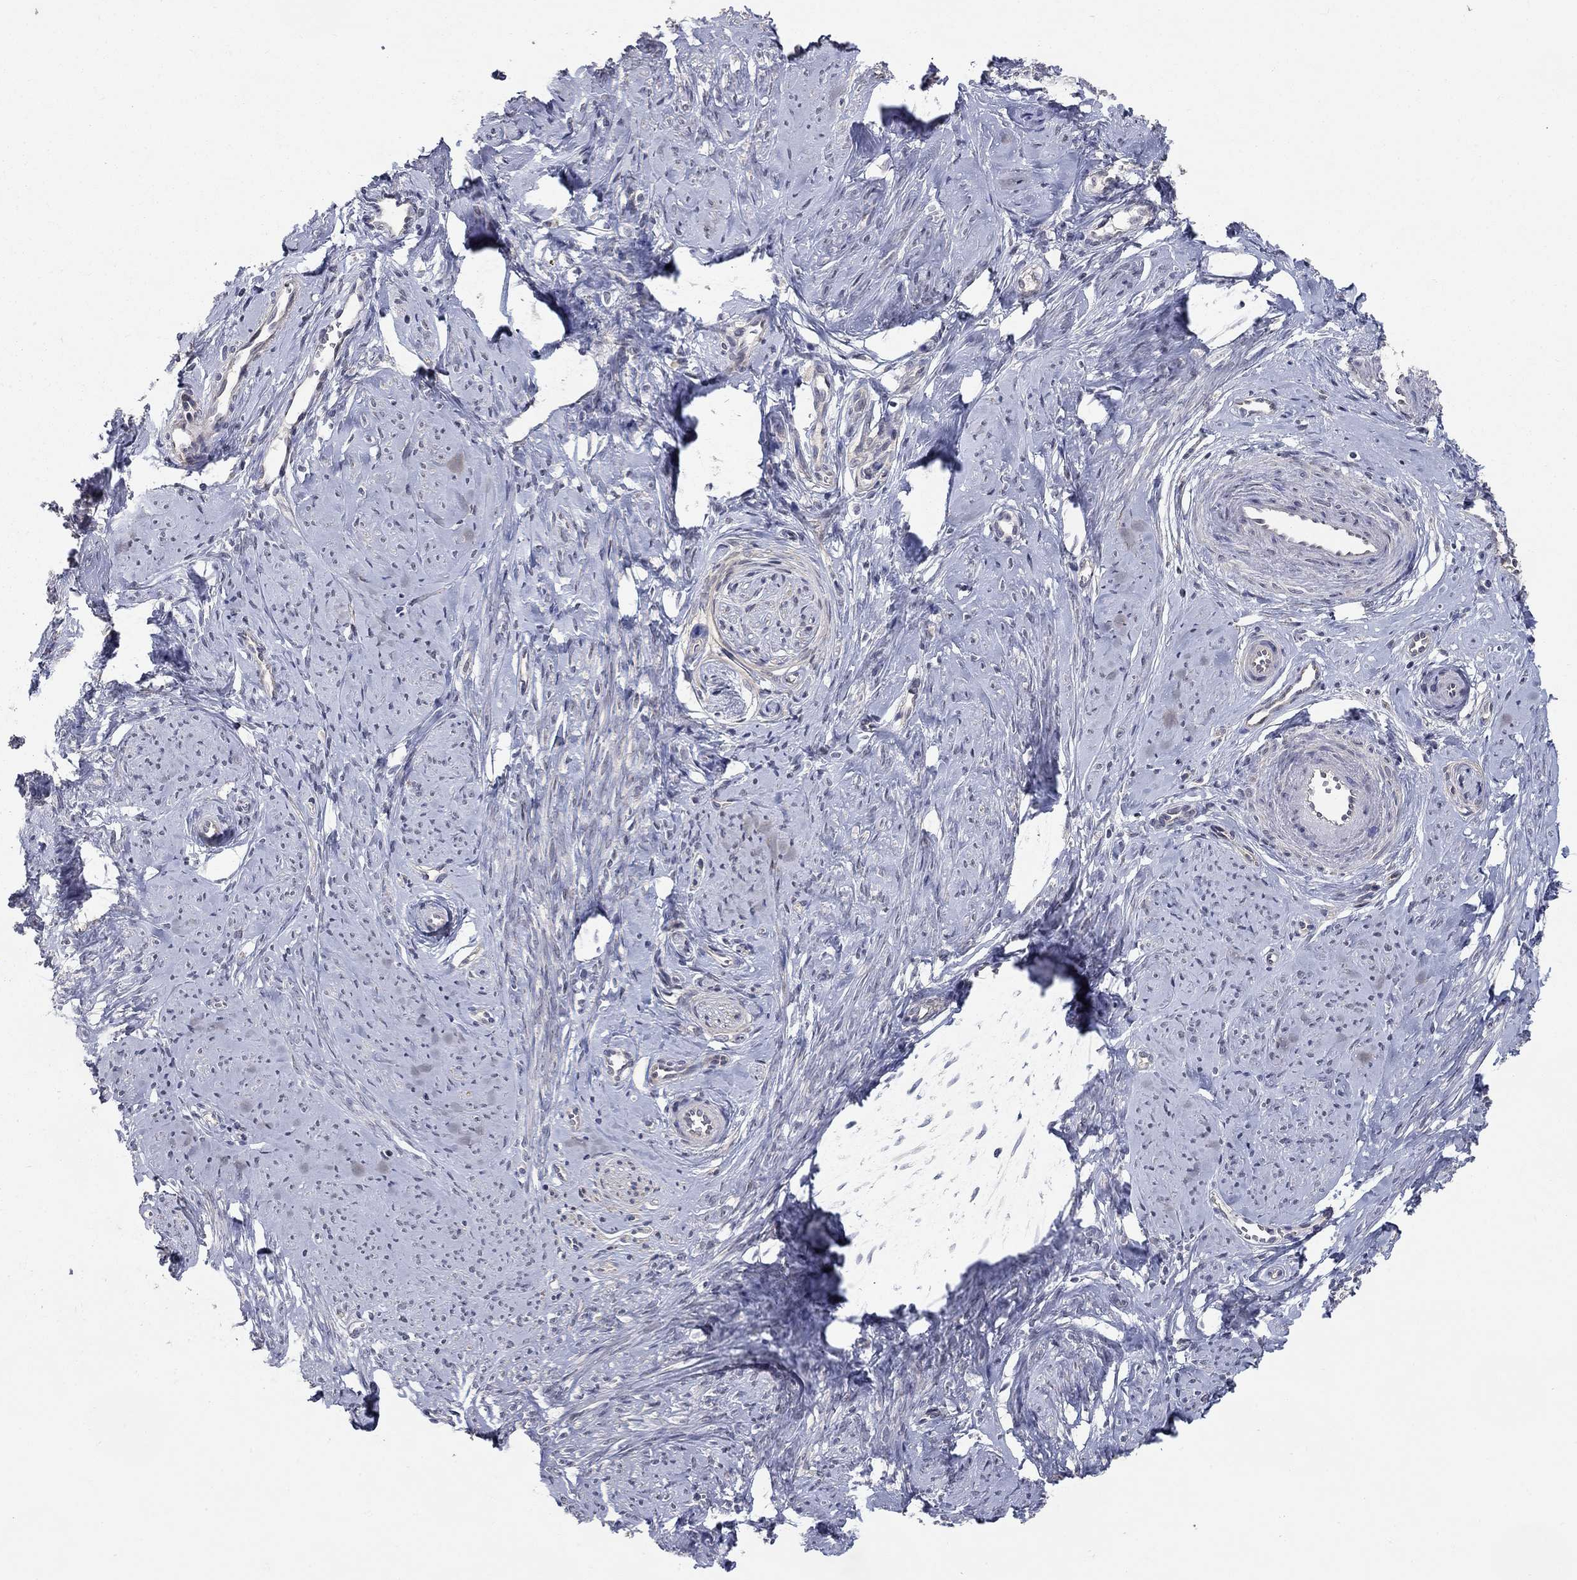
{"staining": {"intensity": "negative", "quantity": "none", "location": "none"}, "tissue": "smooth muscle", "cell_type": "Smooth muscle cells", "image_type": "normal", "snomed": [{"axis": "morphology", "description": "Normal tissue, NOS"}, {"axis": "topography", "description": "Smooth muscle"}], "caption": "Protein analysis of unremarkable smooth muscle displays no significant staining in smooth muscle cells.", "gene": "WASF3", "patient": {"sex": "female", "age": 48}}